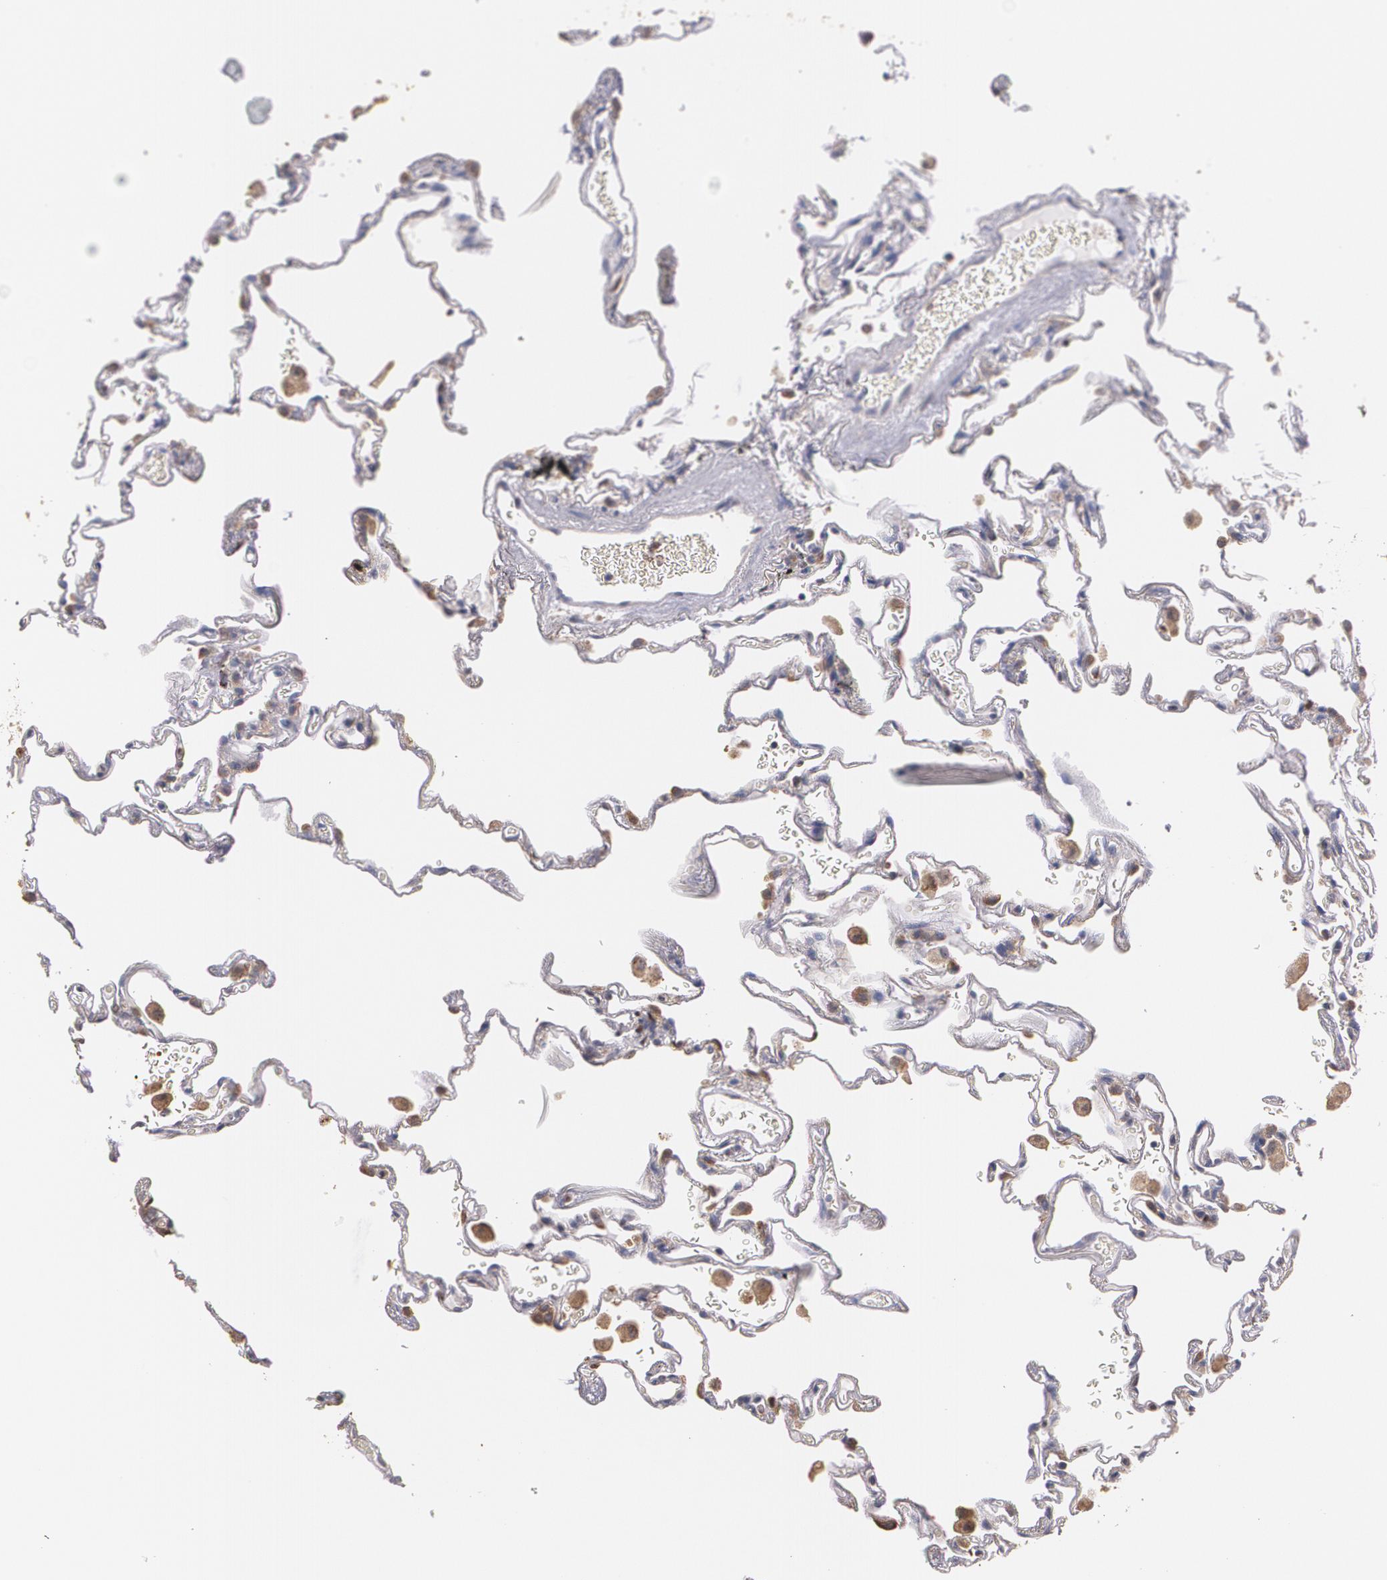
{"staining": {"intensity": "weak", "quantity": "25%-75%", "location": "cytoplasmic/membranous"}, "tissue": "lung", "cell_type": "Alveolar cells", "image_type": "normal", "snomed": [{"axis": "morphology", "description": "Normal tissue, NOS"}, {"axis": "morphology", "description": "Inflammation, NOS"}, {"axis": "topography", "description": "Lung"}], "caption": "Human lung stained for a protein (brown) demonstrates weak cytoplasmic/membranous positive staining in about 25%-75% of alveolar cells.", "gene": "ATF3", "patient": {"sex": "male", "age": 69}}